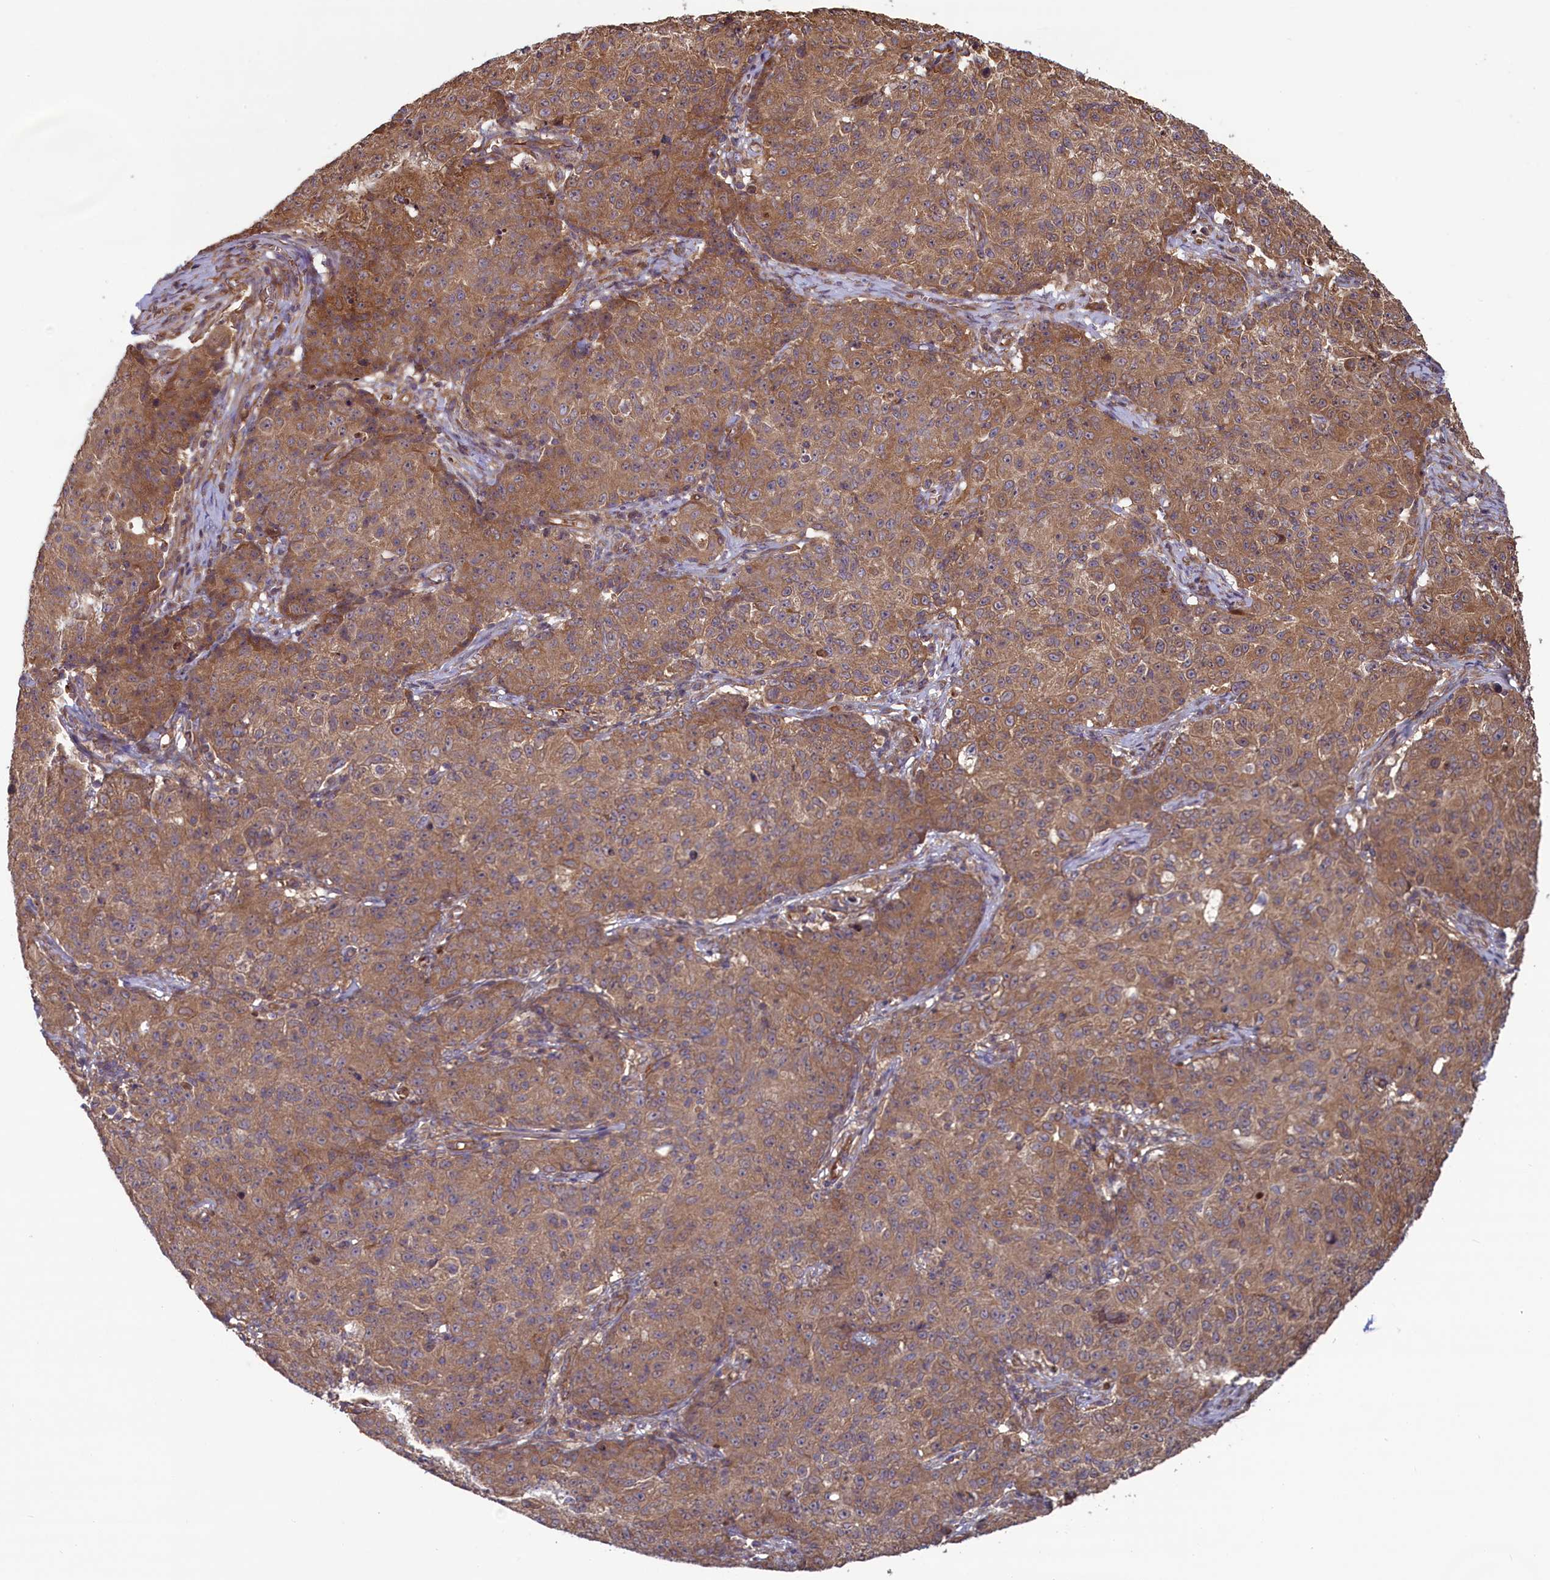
{"staining": {"intensity": "moderate", "quantity": ">75%", "location": "cytoplasmic/membranous"}, "tissue": "ovarian cancer", "cell_type": "Tumor cells", "image_type": "cancer", "snomed": [{"axis": "morphology", "description": "Carcinoma, endometroid"}, {"axis": "topography", "description": "Ovary"}], "caption": "Ovarian cancer (endometroid carcinoma) stained with a protein marker exhibits moderate staining in tumor cells.", "gene": "CIAO2B", "patient": {"sex": "female", "age": 42}}